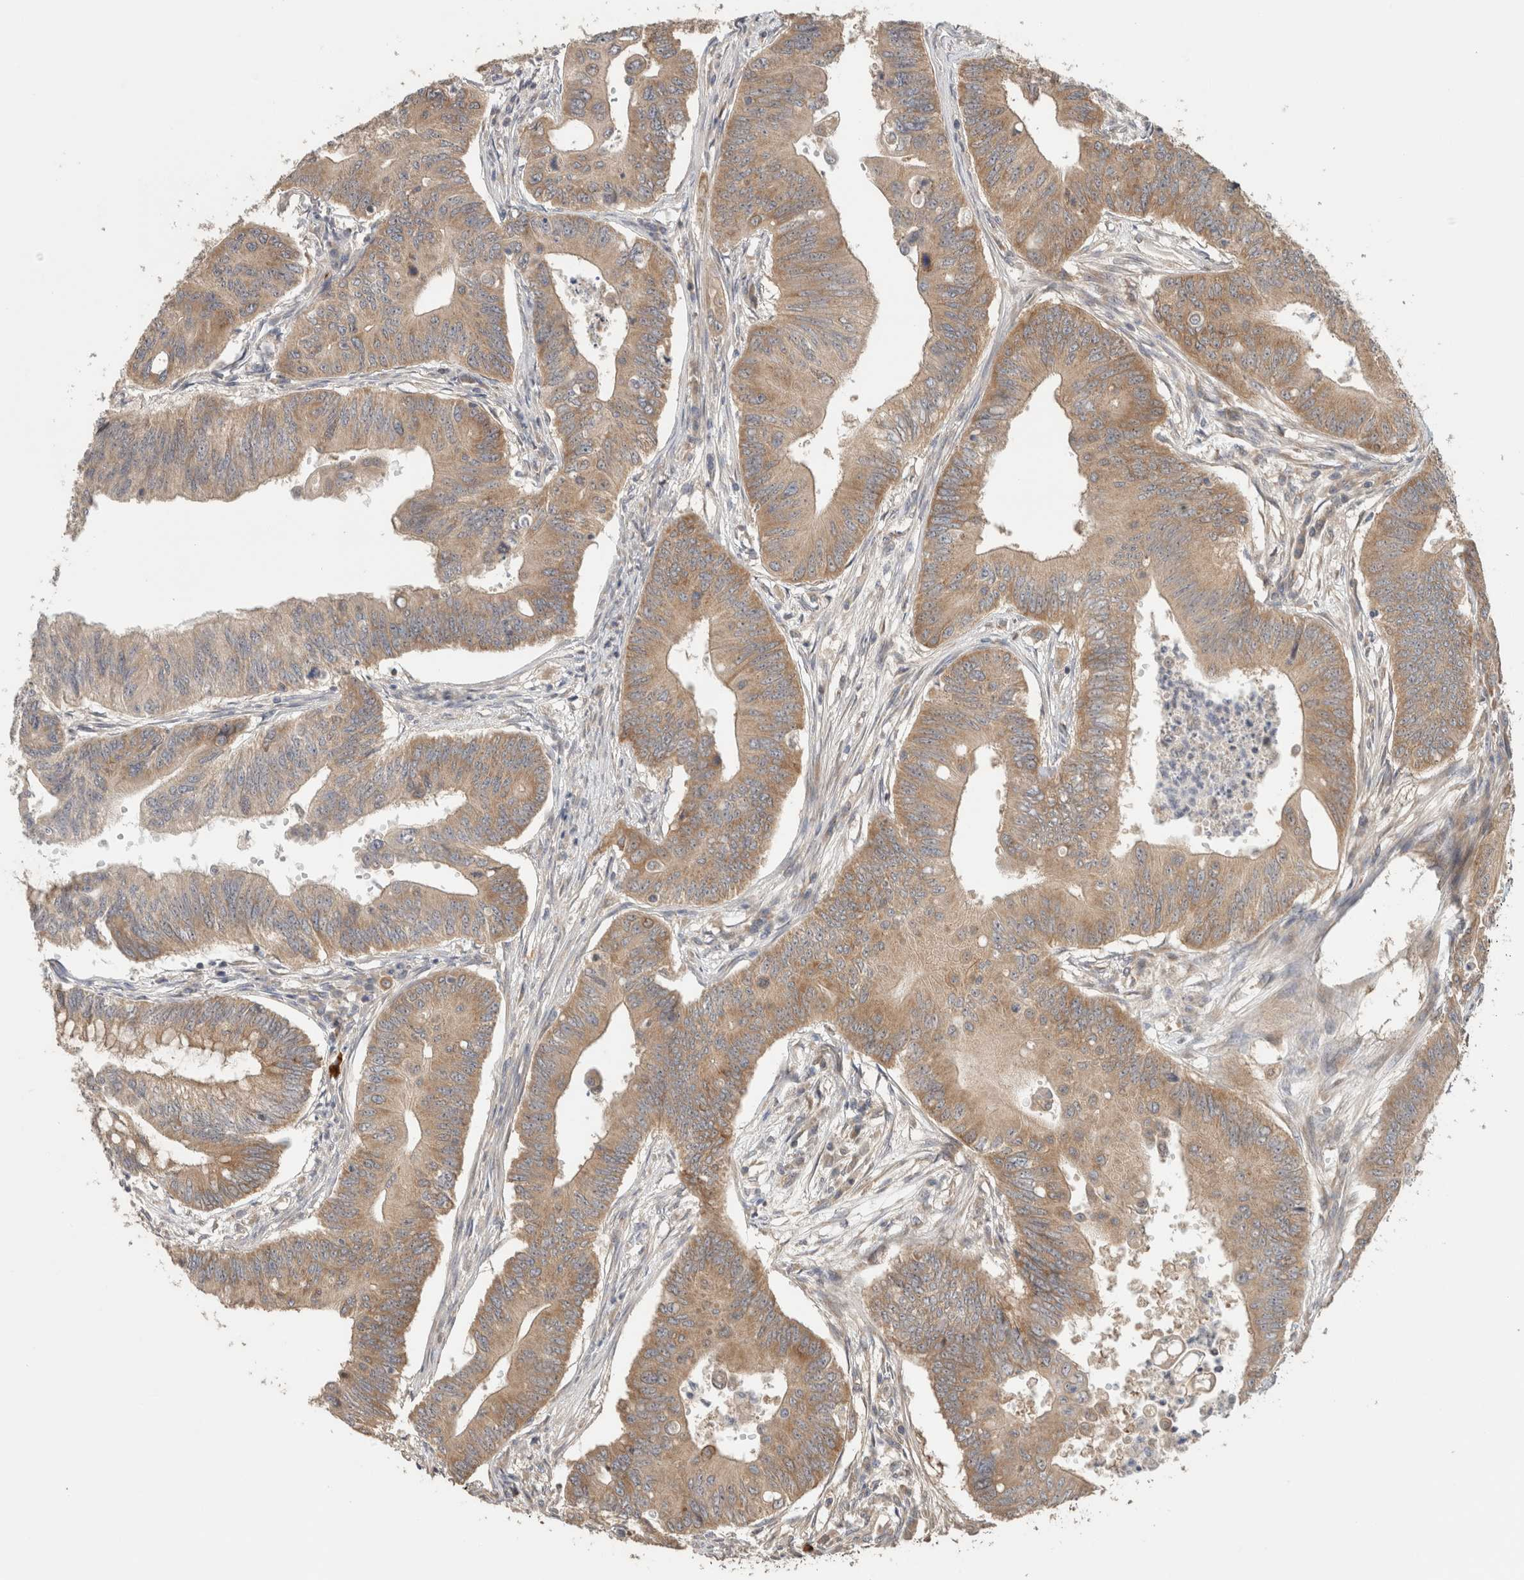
{"staining": {"intensity": "moderate", "quantity": ">75%", "location": "cytoplasmic/membranous"}, "tissue": "colorectal cancer", "cell_type": "Tumor cells", "image_type": "cancer", "snomed": [{"axis": "morphology", "description": "Adenoma, NOS"}, {"axis": "morphology", "description": "Adenocarcinoma, NOS"}, {"axis": "topography", "description": "Colon"}], "caption": "A histopathology image of adenoma (colorectal) stained for a protein displays moderate cytoplasmic/membranous brown staining in tumor cells.", "gene": "PUM1", "patient": {"sex": "male", "age": 79}}